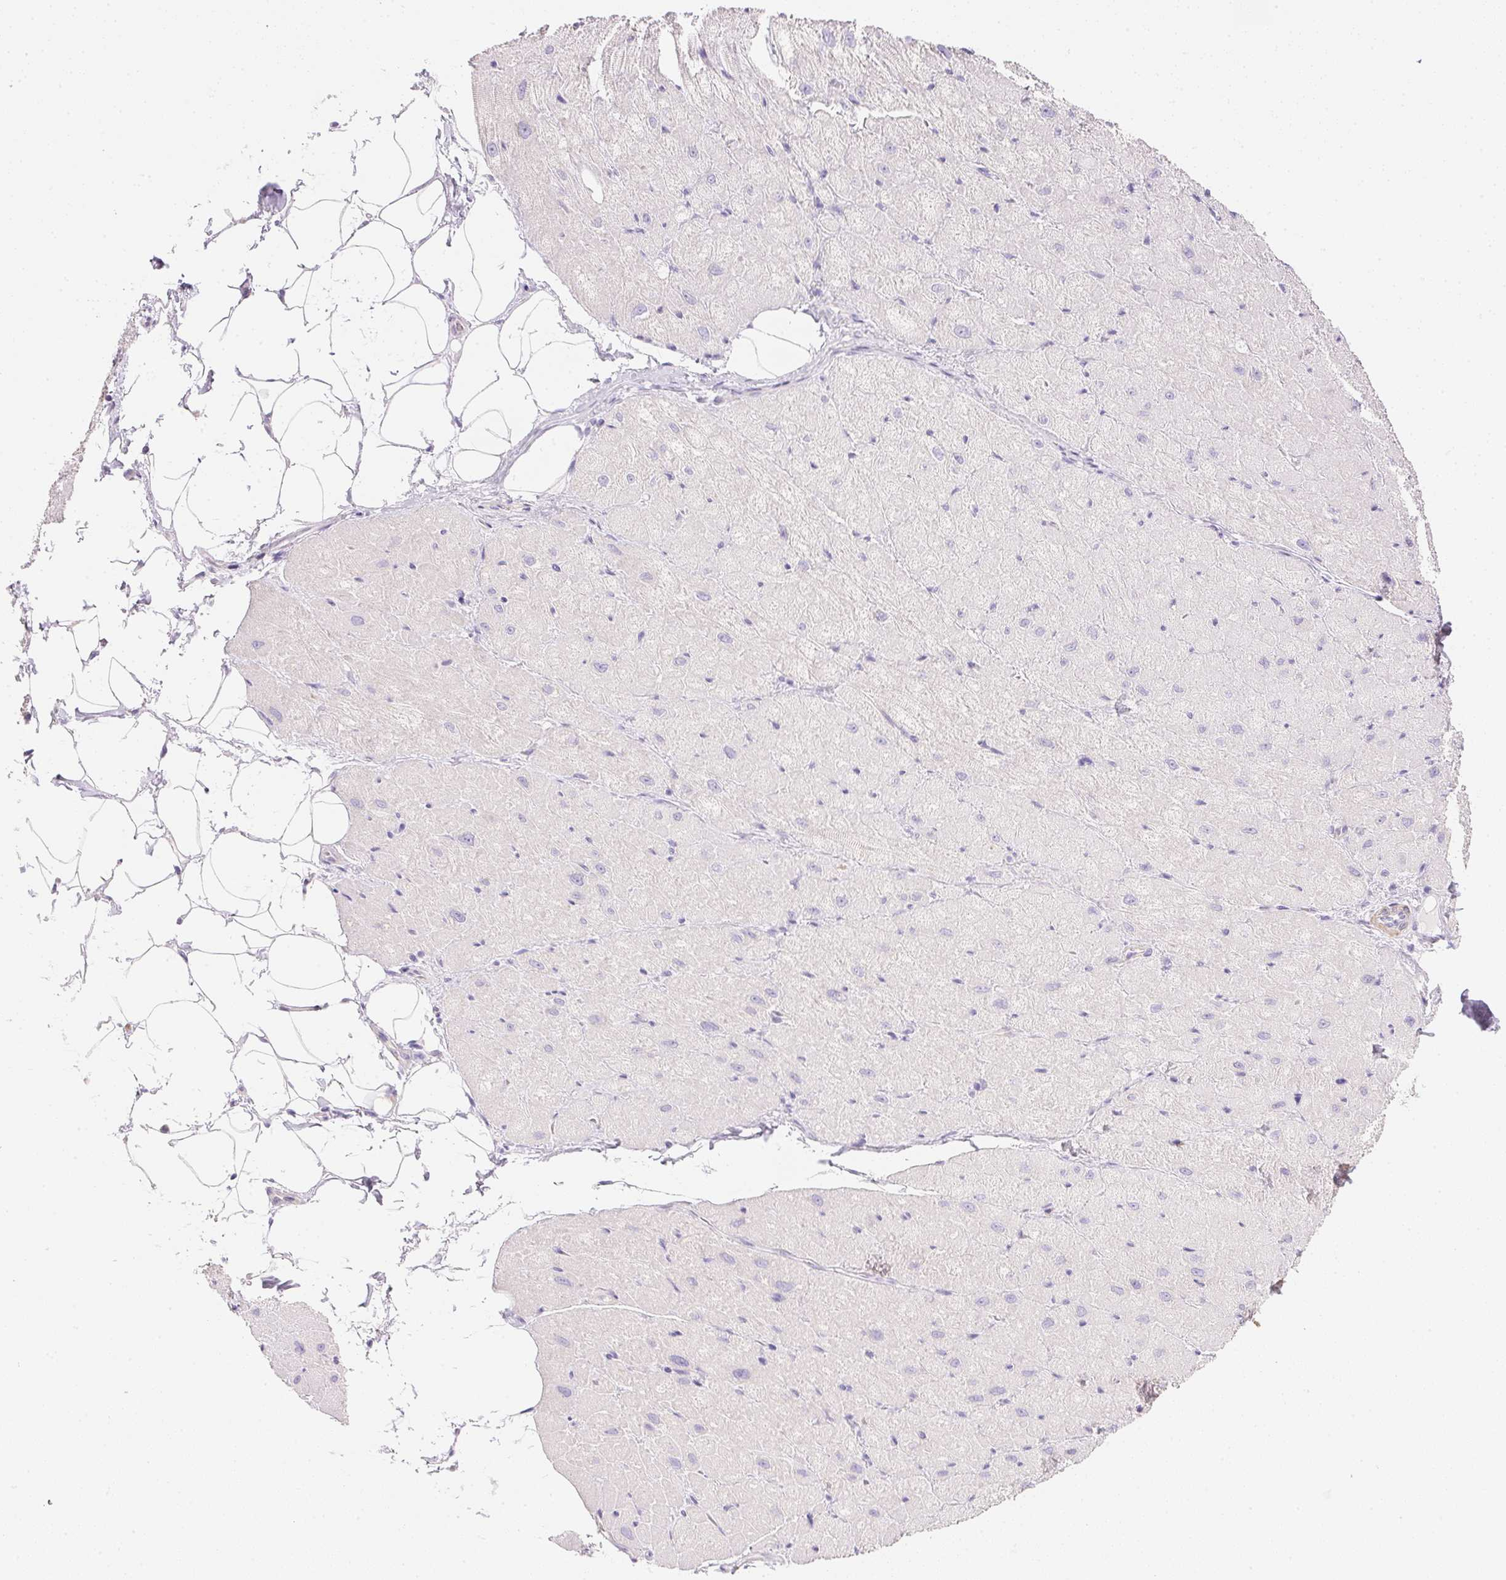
{"staining": {"intensity": "negative", "quantity": "none", "location": "none"}, "tissue": "heart muscle", "cell_type": "Cardiomyocytes", "image_type": "normal", "snomed": [{"axis": "morphology", "description": "Normal tissue, NOS"}, {"axis": "topography", "description": "Heart"}], "caption": "A histopathology image of heart muscle stained for a protein shows no brown staining in cardiomyocytes.", "gene": "KCNE2", "patient": {"sex": "male", "age": 62}}